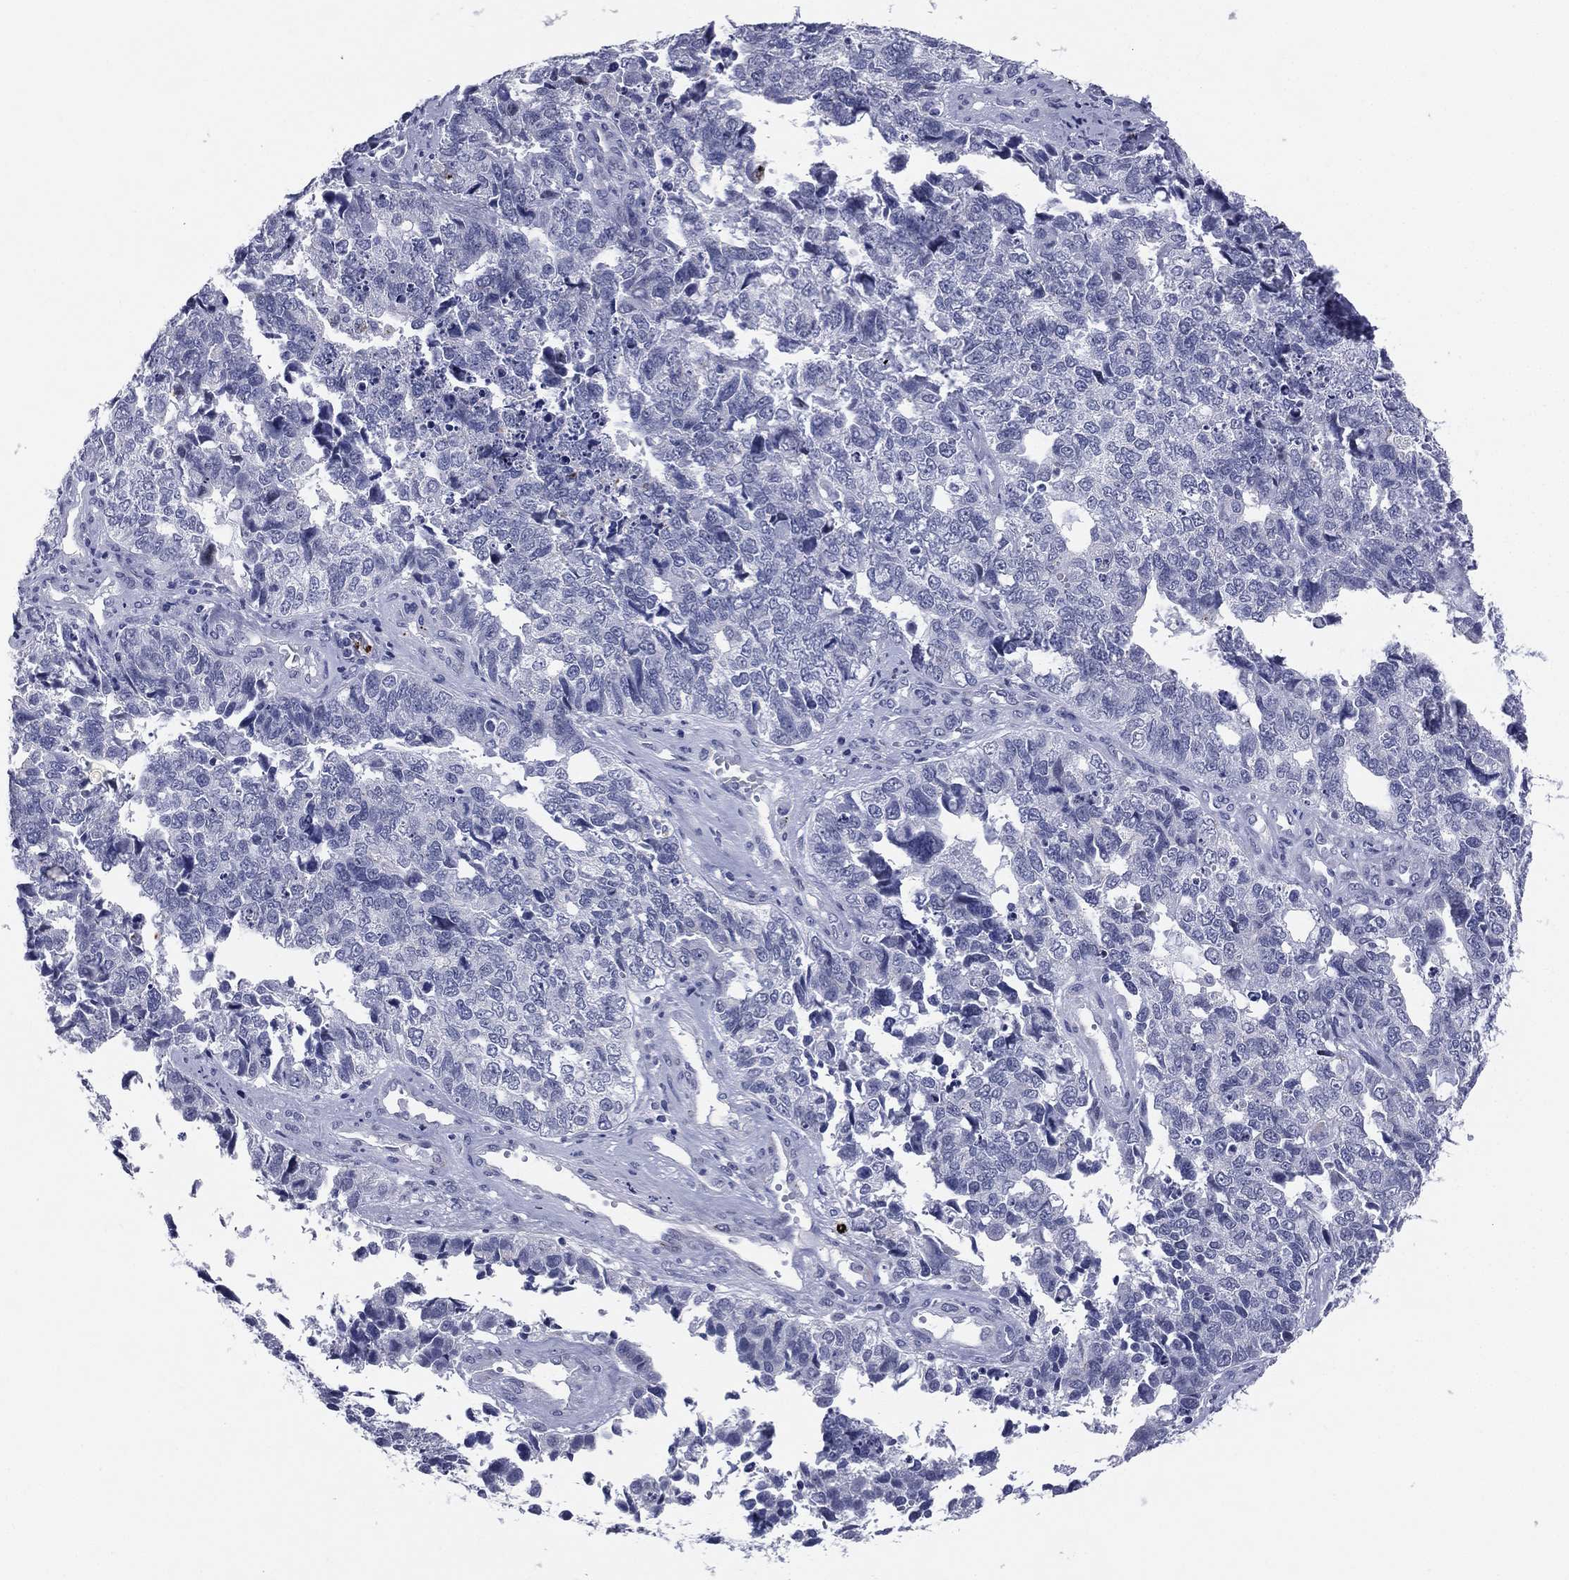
{"staining": {"intensity": "negative", "quantity": "none", "location": "none"}, "tissue": "cervical cancer", "cell_type": "Tumor cells", "image_type": "cancer", "snomed": [{"axis": "morphology", "description": "Squamous cell carcinoma, NOS"}, {"axis": "topography", "description": "Cervix"}], "caption": "Immunohistochemistry (IHC) of cervical squamous cell carcinoma shows no positivity in tumor cells. Nuclei are stained in blue.", "gene": "HLA-DOA", "patient": {"sex": "female", "age": 63}}